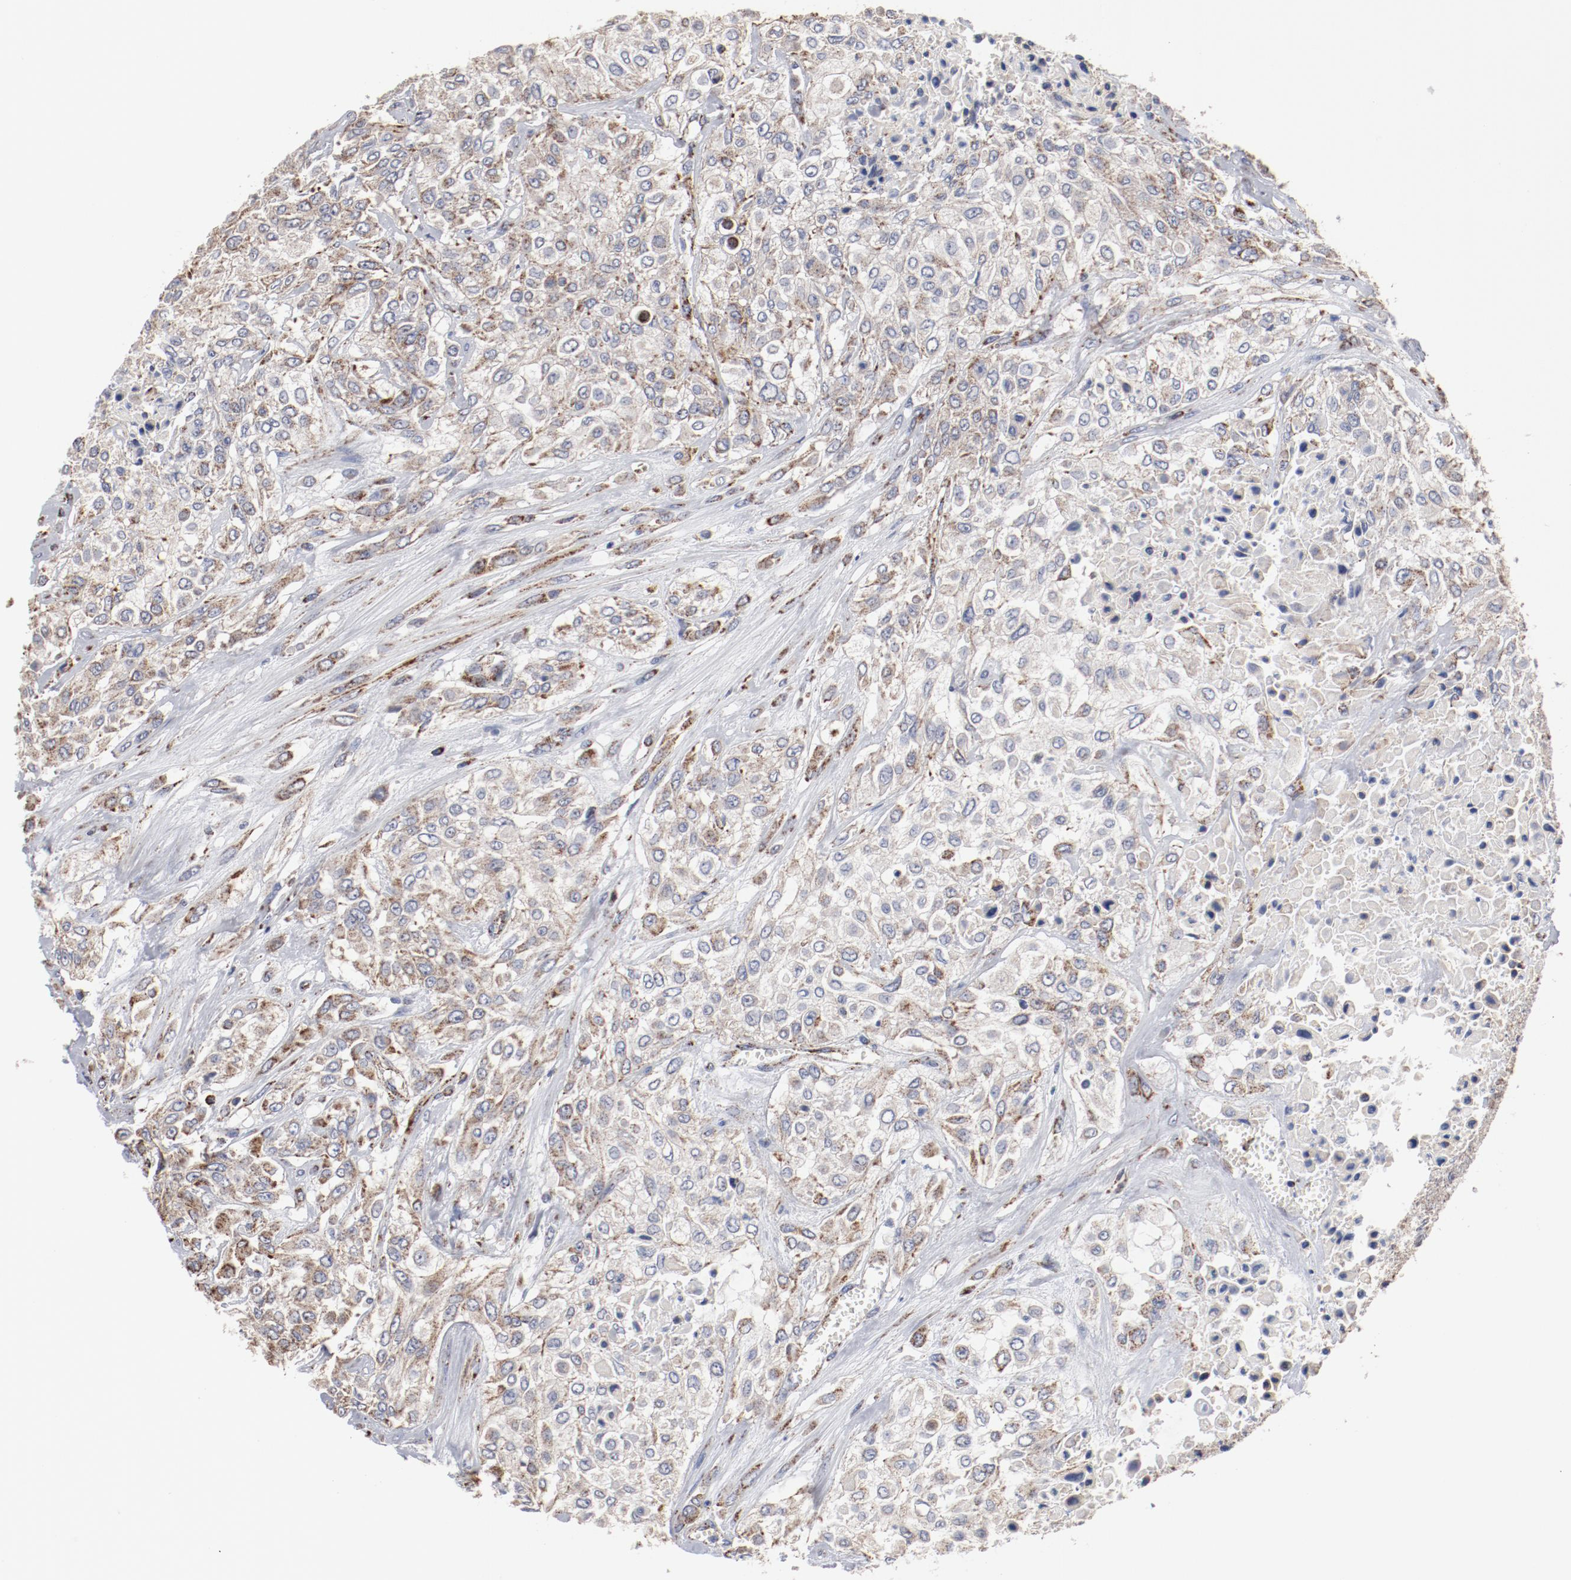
{"staining": {"intensity": "moderate", "quantity": ">75%", "location": "cytoplasmic/membranous"}, "tissue": "urothelial cancer", "cell_type": "Tumor cells", "image_type": "cancer", "snomed": [{"axis": "morphology", "description": "Urothelial carcinoma, High grade"}, {"axis": "topography", "description": "Urinary bladder"}], "caption": "Immunohistochemistry micrograph of urothelial cancer stained for a protein (brown), which displays medium levels of moderate cytoplasmic/membranous staining in approximately >75% of tumor cells.", "gene": "NDUFV2", "patient": {"sex": "male", "age": 57}}